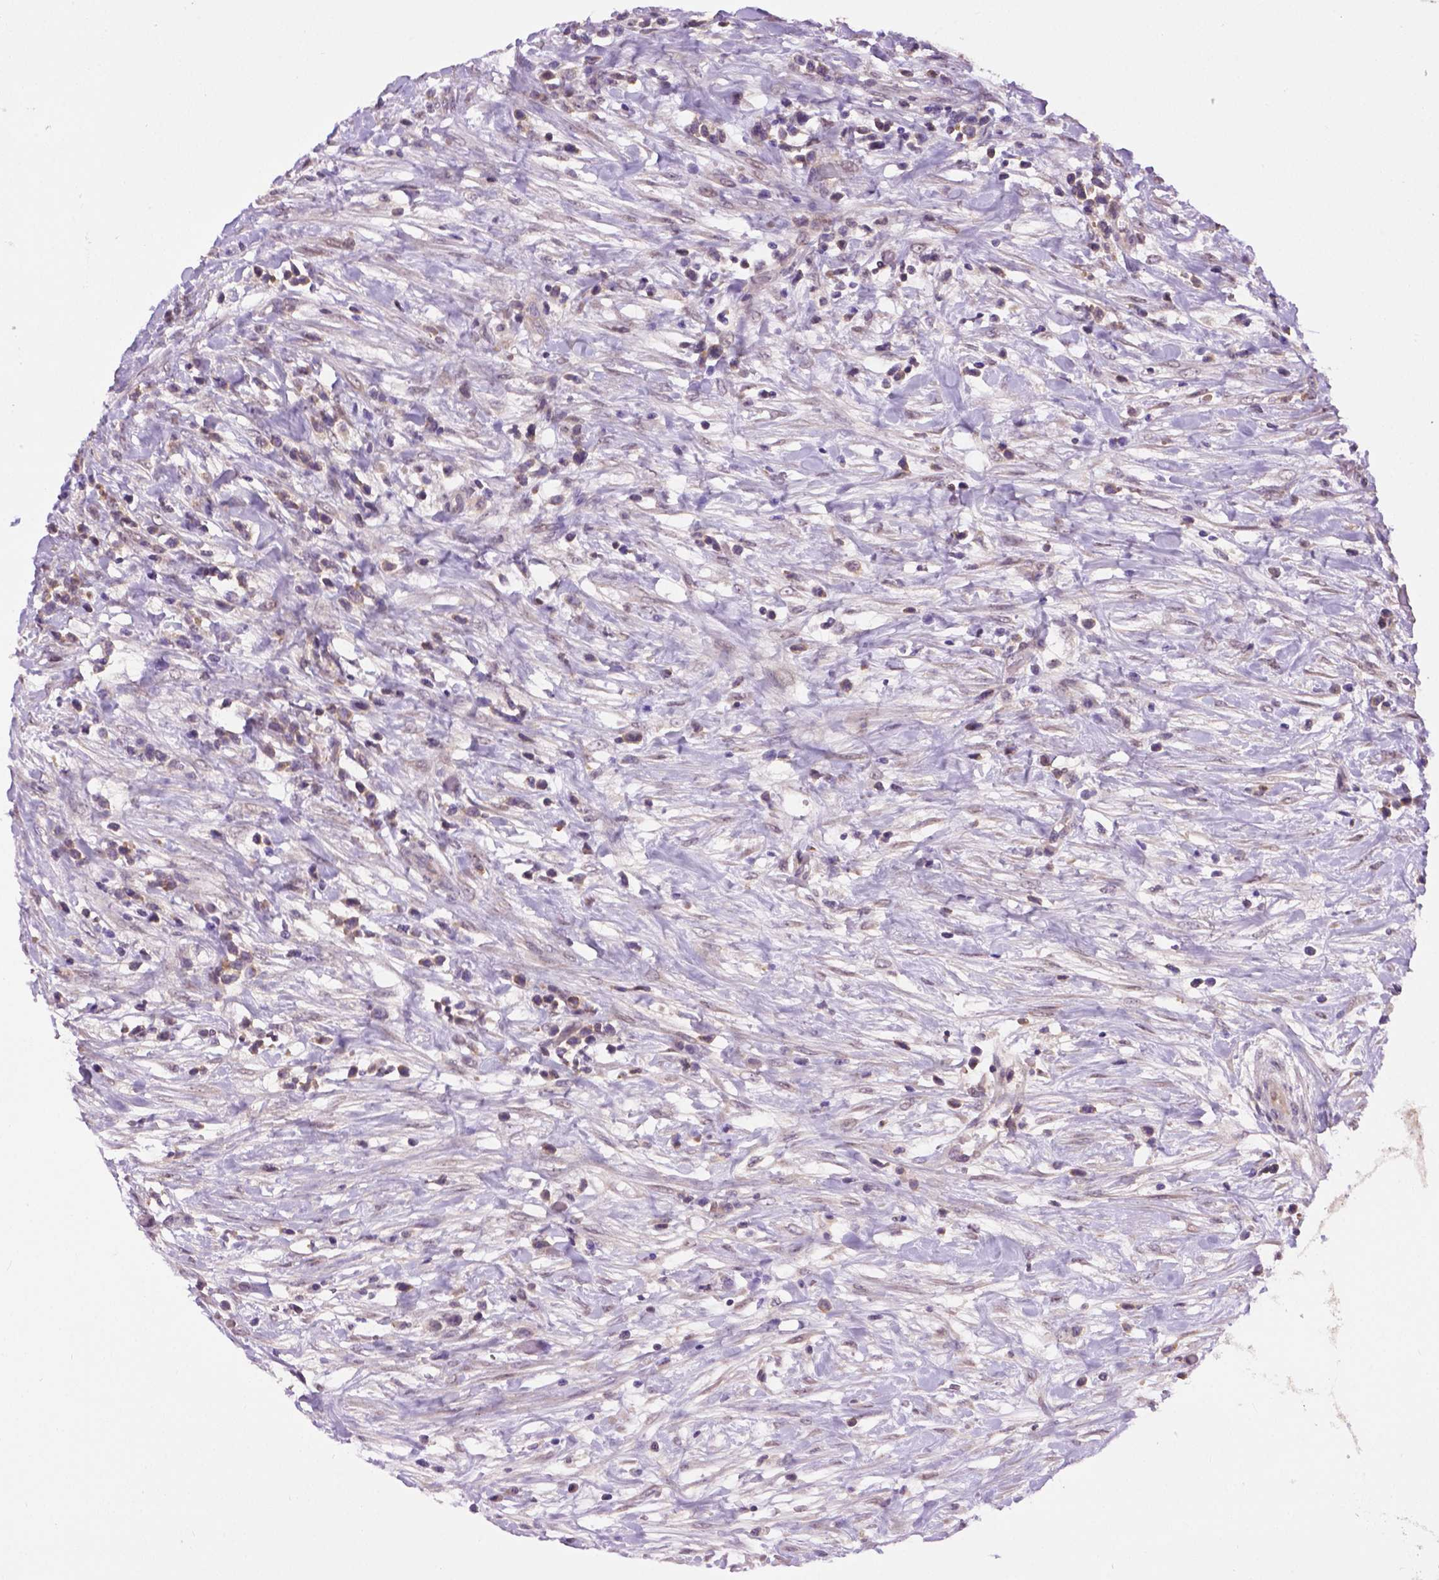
{"staining": {"intensity": "weak", "quantity": "<25%", "location": "cytoplasmic/membranous"}, "tissue": "lymphoma", "cell_type": "Tumor cells", "image_type": "cancer", "snomed": [{"axis": "morphology", "description": "Malignant lymphoma, non-Hodgkin's type, High grade"}, {"axis": "topography", "description": "Soft tissue"}], "caption": "High power microscopy photomicrograph of an immunohistochemistry (IHC) image of malignant lymphoma, non-Hodgkin's type (high-grade), revealing no significant expression in tumor cells.", "gene": "IRF6", "patient": {"sex": "female", "age": 56}}